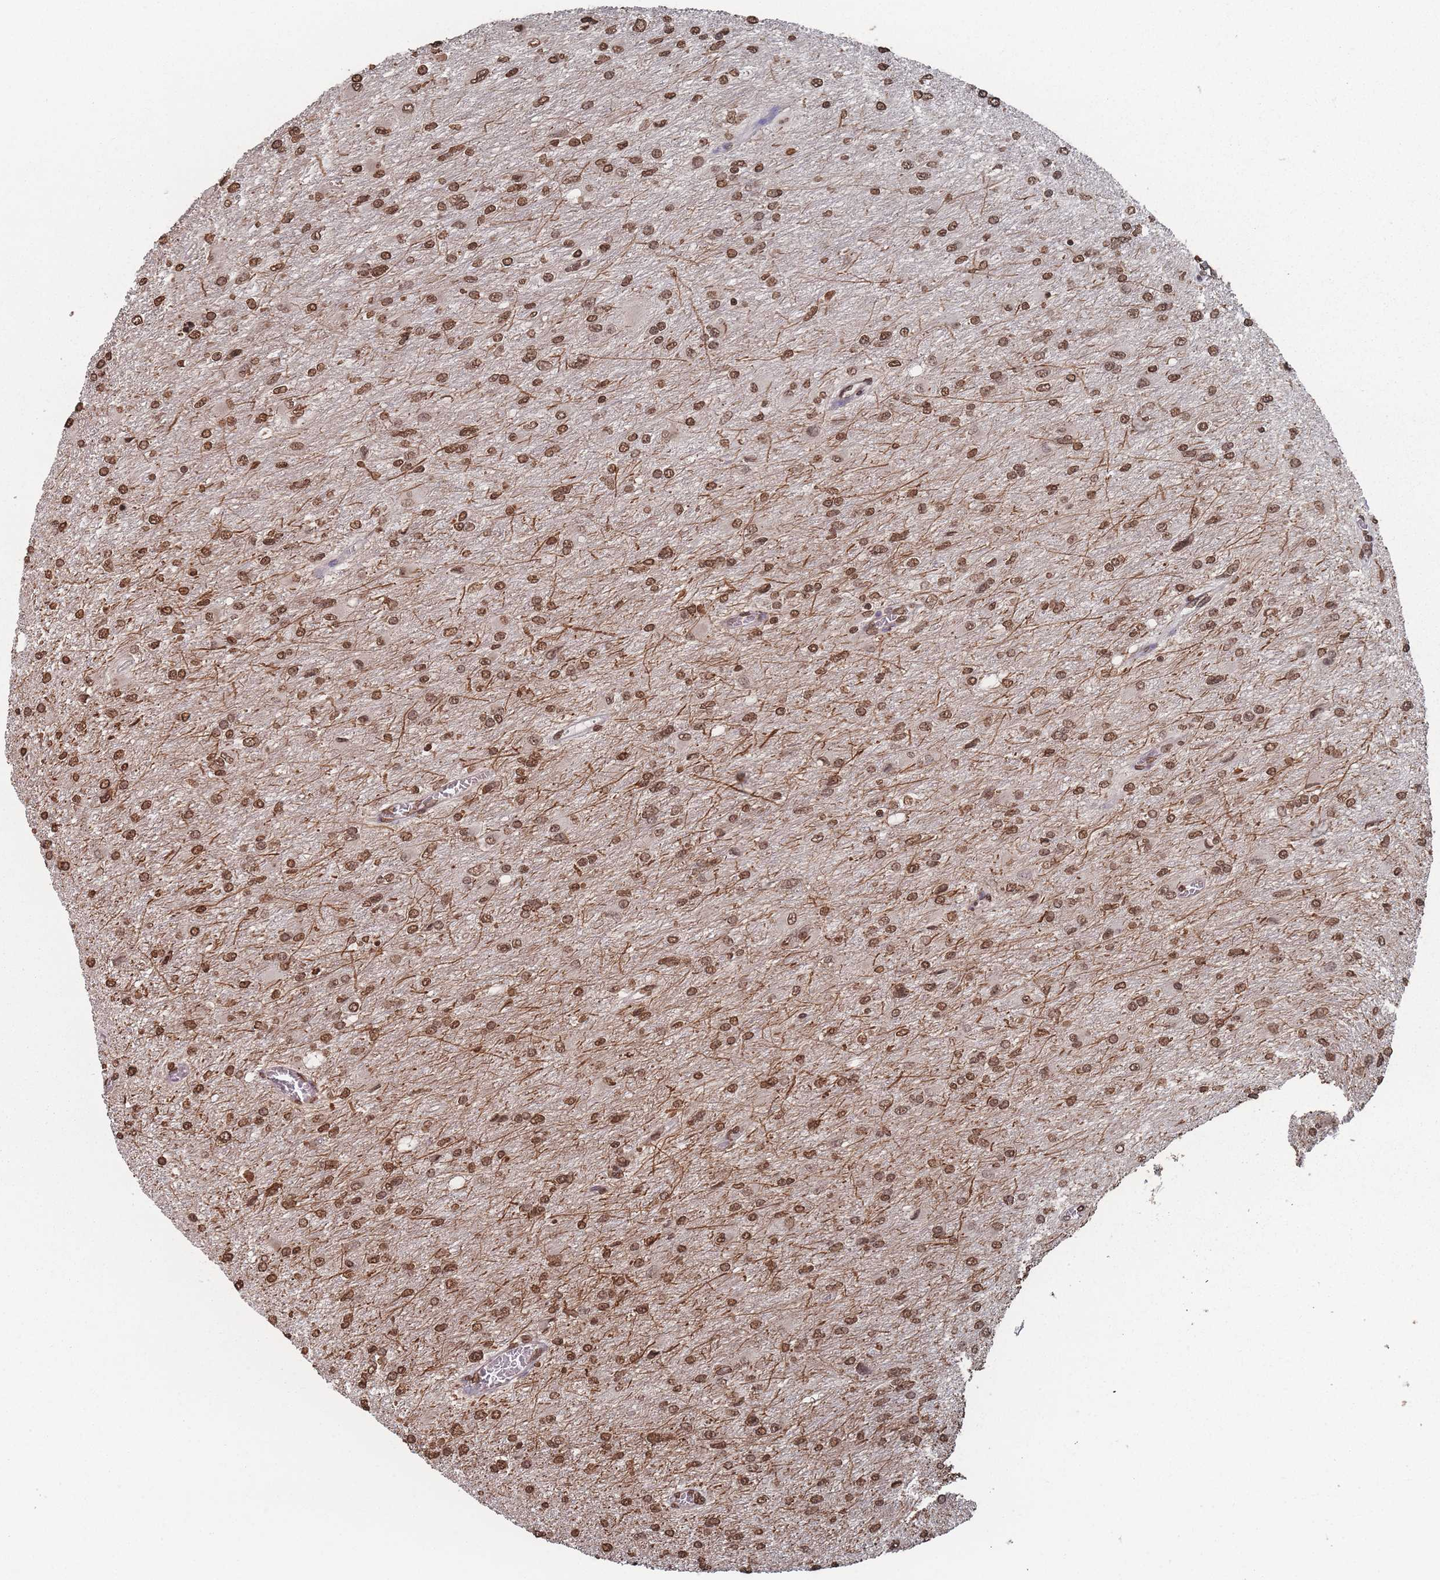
{"staining": {"intensity": "strong", "quantity": ">75%", "location": "nuclear"}, "tissue": "glioma", "cell_type": "Tumor cells", "image_type": "cancer", "snomed": [{"axis": "morphology", "description": "Glioma, malignant, High grade"}, {"axis": "topography", "description": "Cerebral cortex"}], "caption": "Tumor cells show high levels of strong nuclear expression in approximately >75% of cells in human glioma. Immunohistochemistry stains the protein of interest in brown and the nuclei are stained blue.", "gene": "PLEKHG5", "patient": {"sex": "female", "age": 36}}